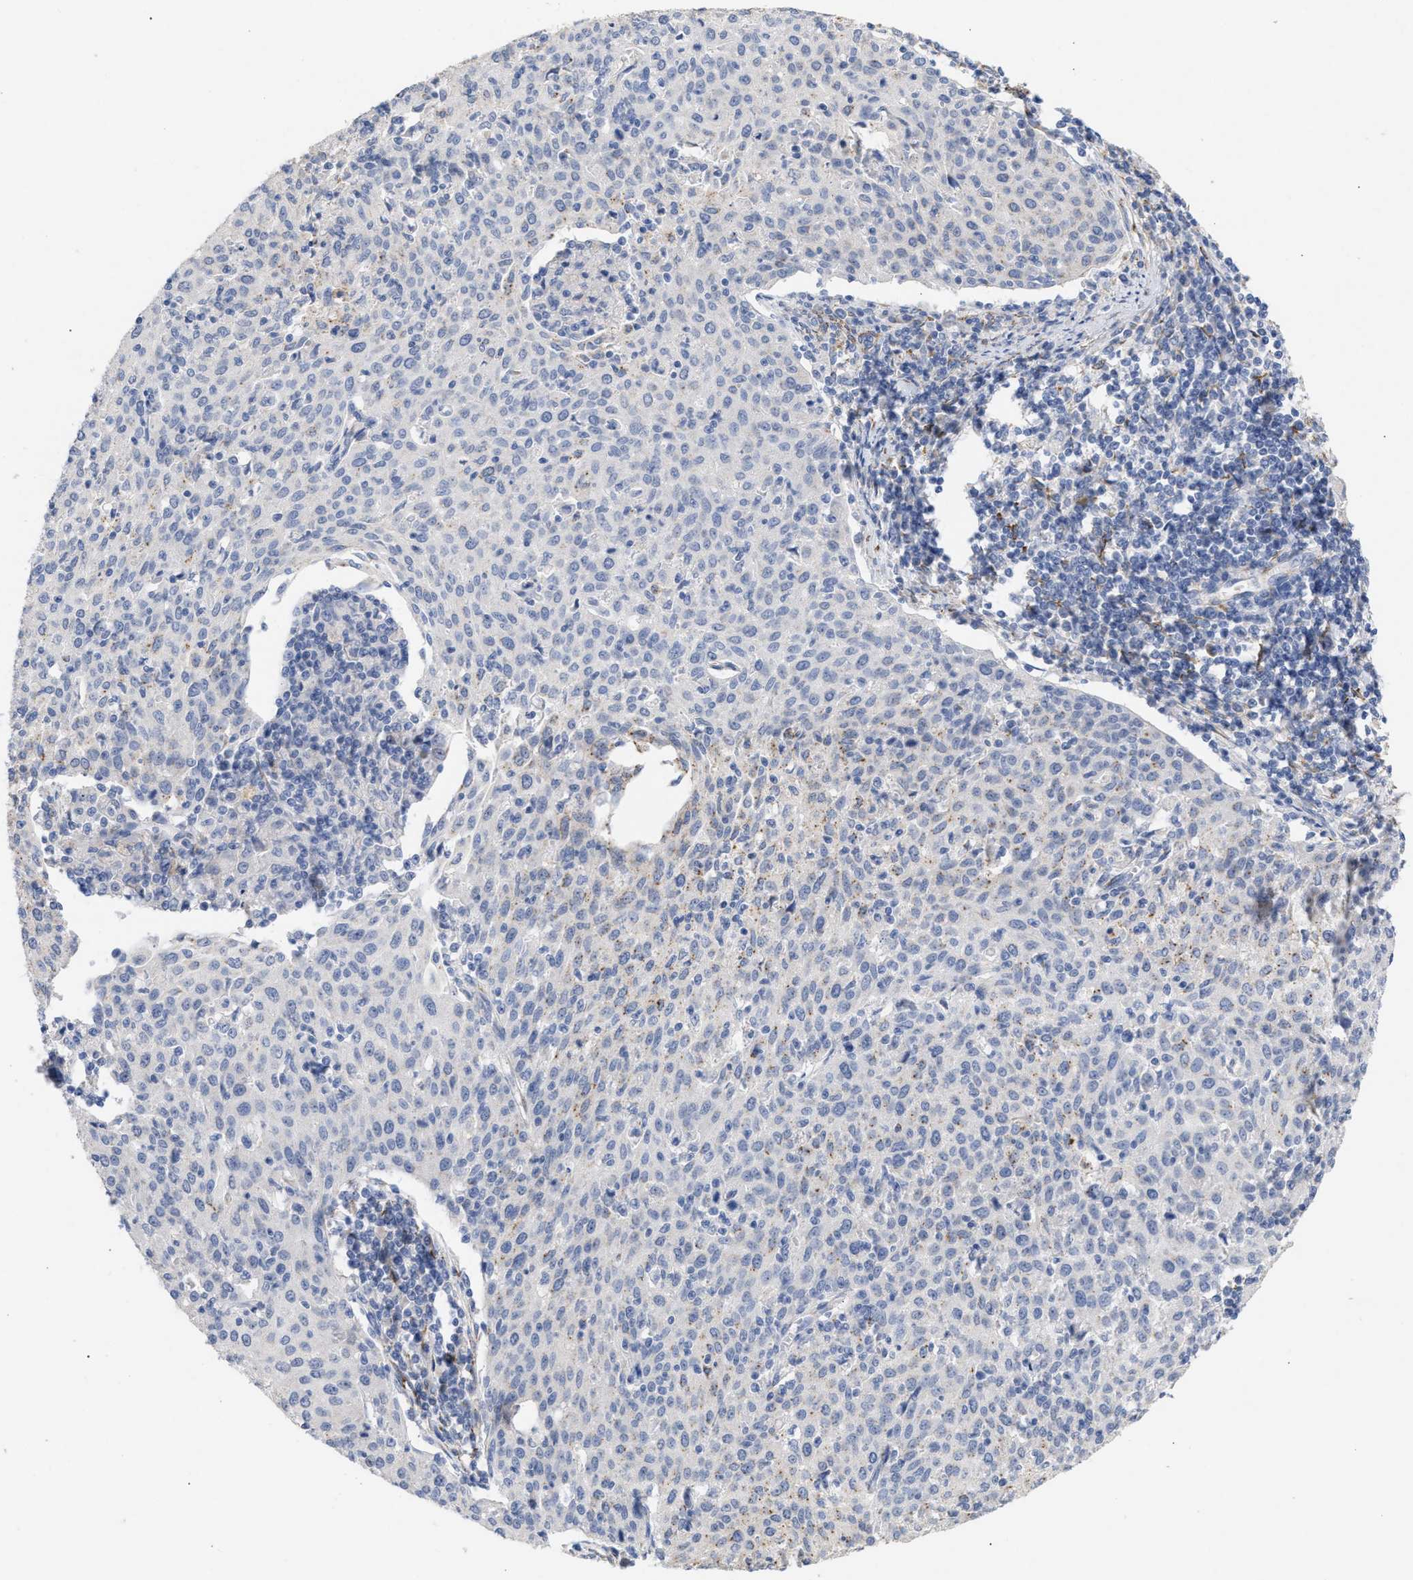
{"staining": {"intensity": "negative", "quantity": "none", "location": "none"}, "tissue": "cervical cancer", "cell_type": "Tumor cells", "image_type": "cancer", "snomed": [{"axis": "morphology", "description": "Squamous cell carcinoma, NOS"}, {"axis": "topography", "description": "Cervix"}], "caption": "Immunohistochemistry (IHC) histopathology image of neoplastic tissue: cervical squamous cell carcinoma stained with DAB (3,3'-diaminobenzidine) reveals no significant protein staining in tumor cells.", "gene": "SELENOM", "patient": {"sex": "female", "age": 38}}